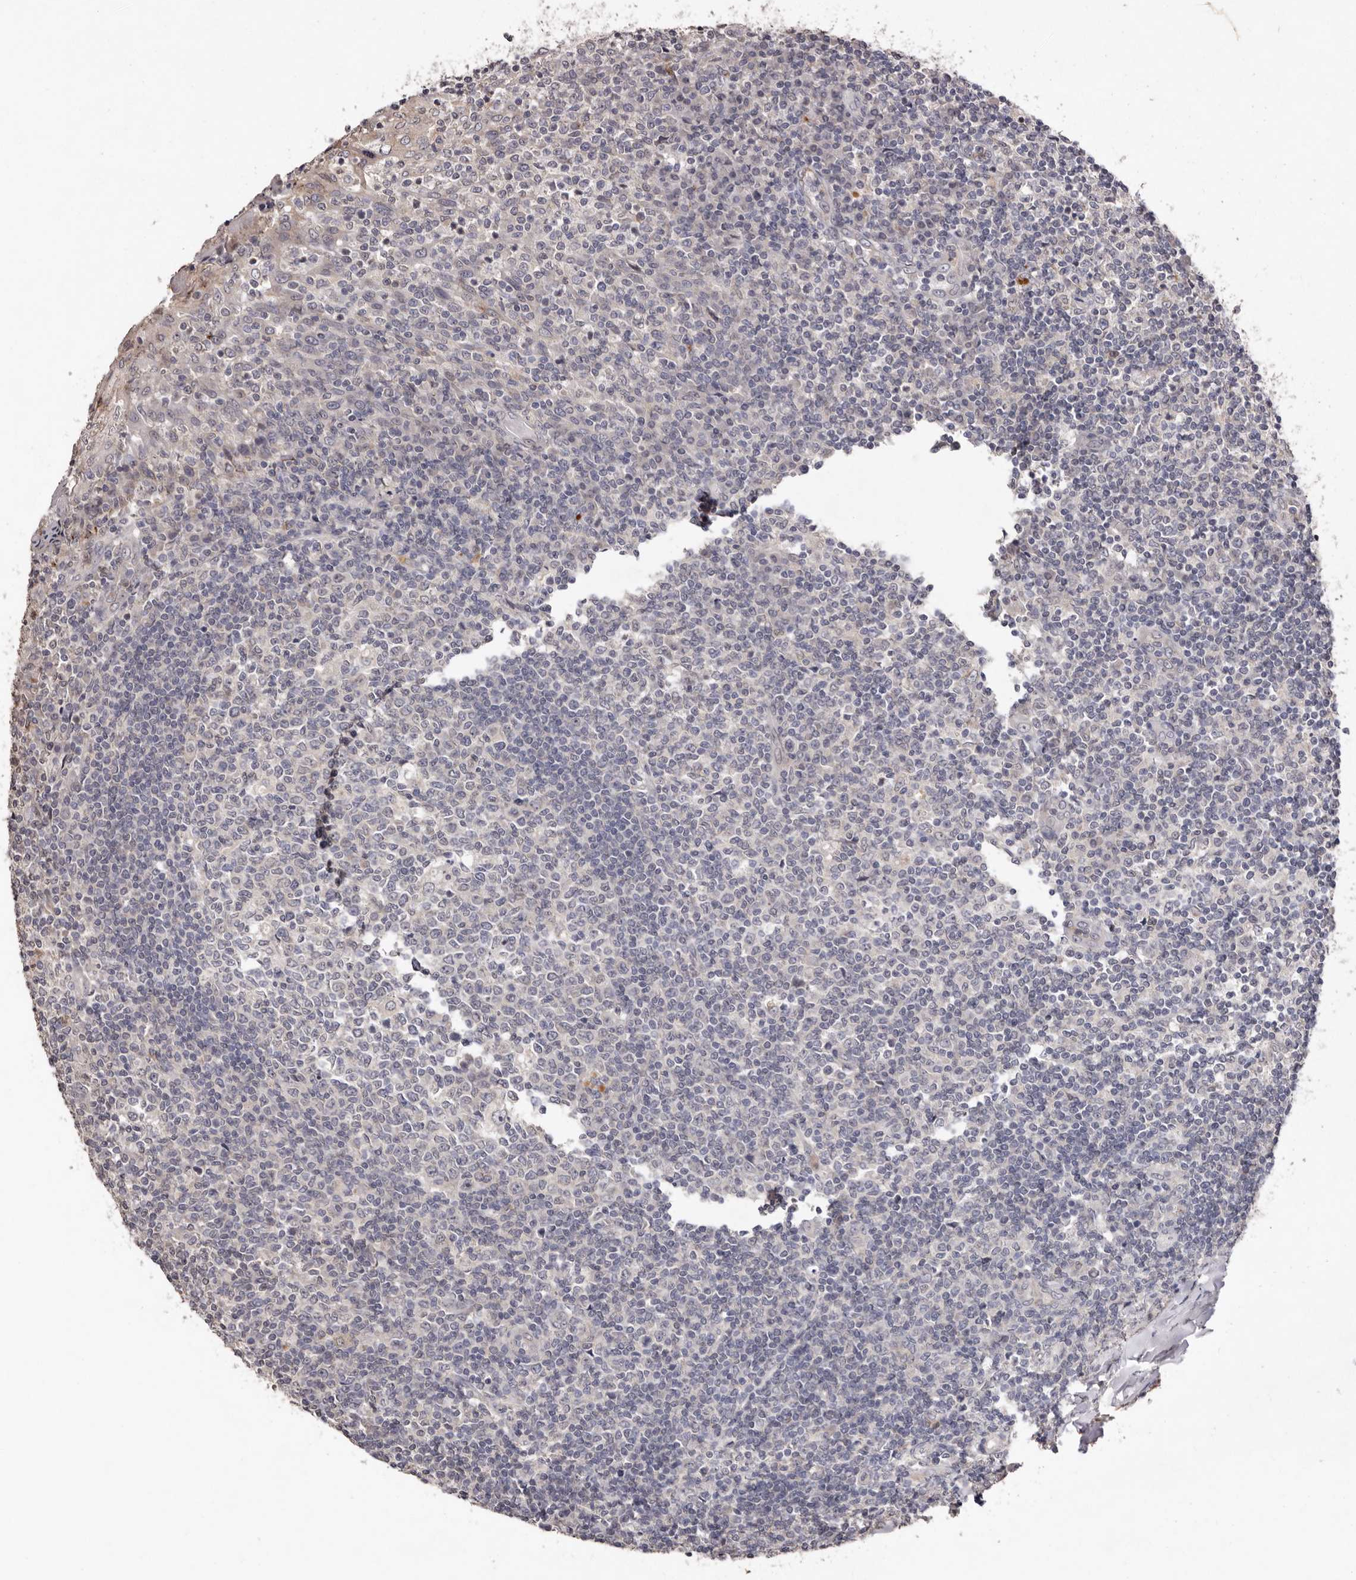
{"staining": {"intensity": "negative", "quantity": "none", "location": "none"}, "tissue": "tonsil", "cell_type": "Germinal center cells", "image_type": "normal", "snomed": [{"axis": "morphology", "description": "Normal tissue, NOS"}, {"axis": "topography", "description": "Tonsil"}], "caption": "The image displays no significant staining in germinal center cells of tonsil.", "gene": "SULT1E1", "patient": {"sex": "female", "age": 19}}